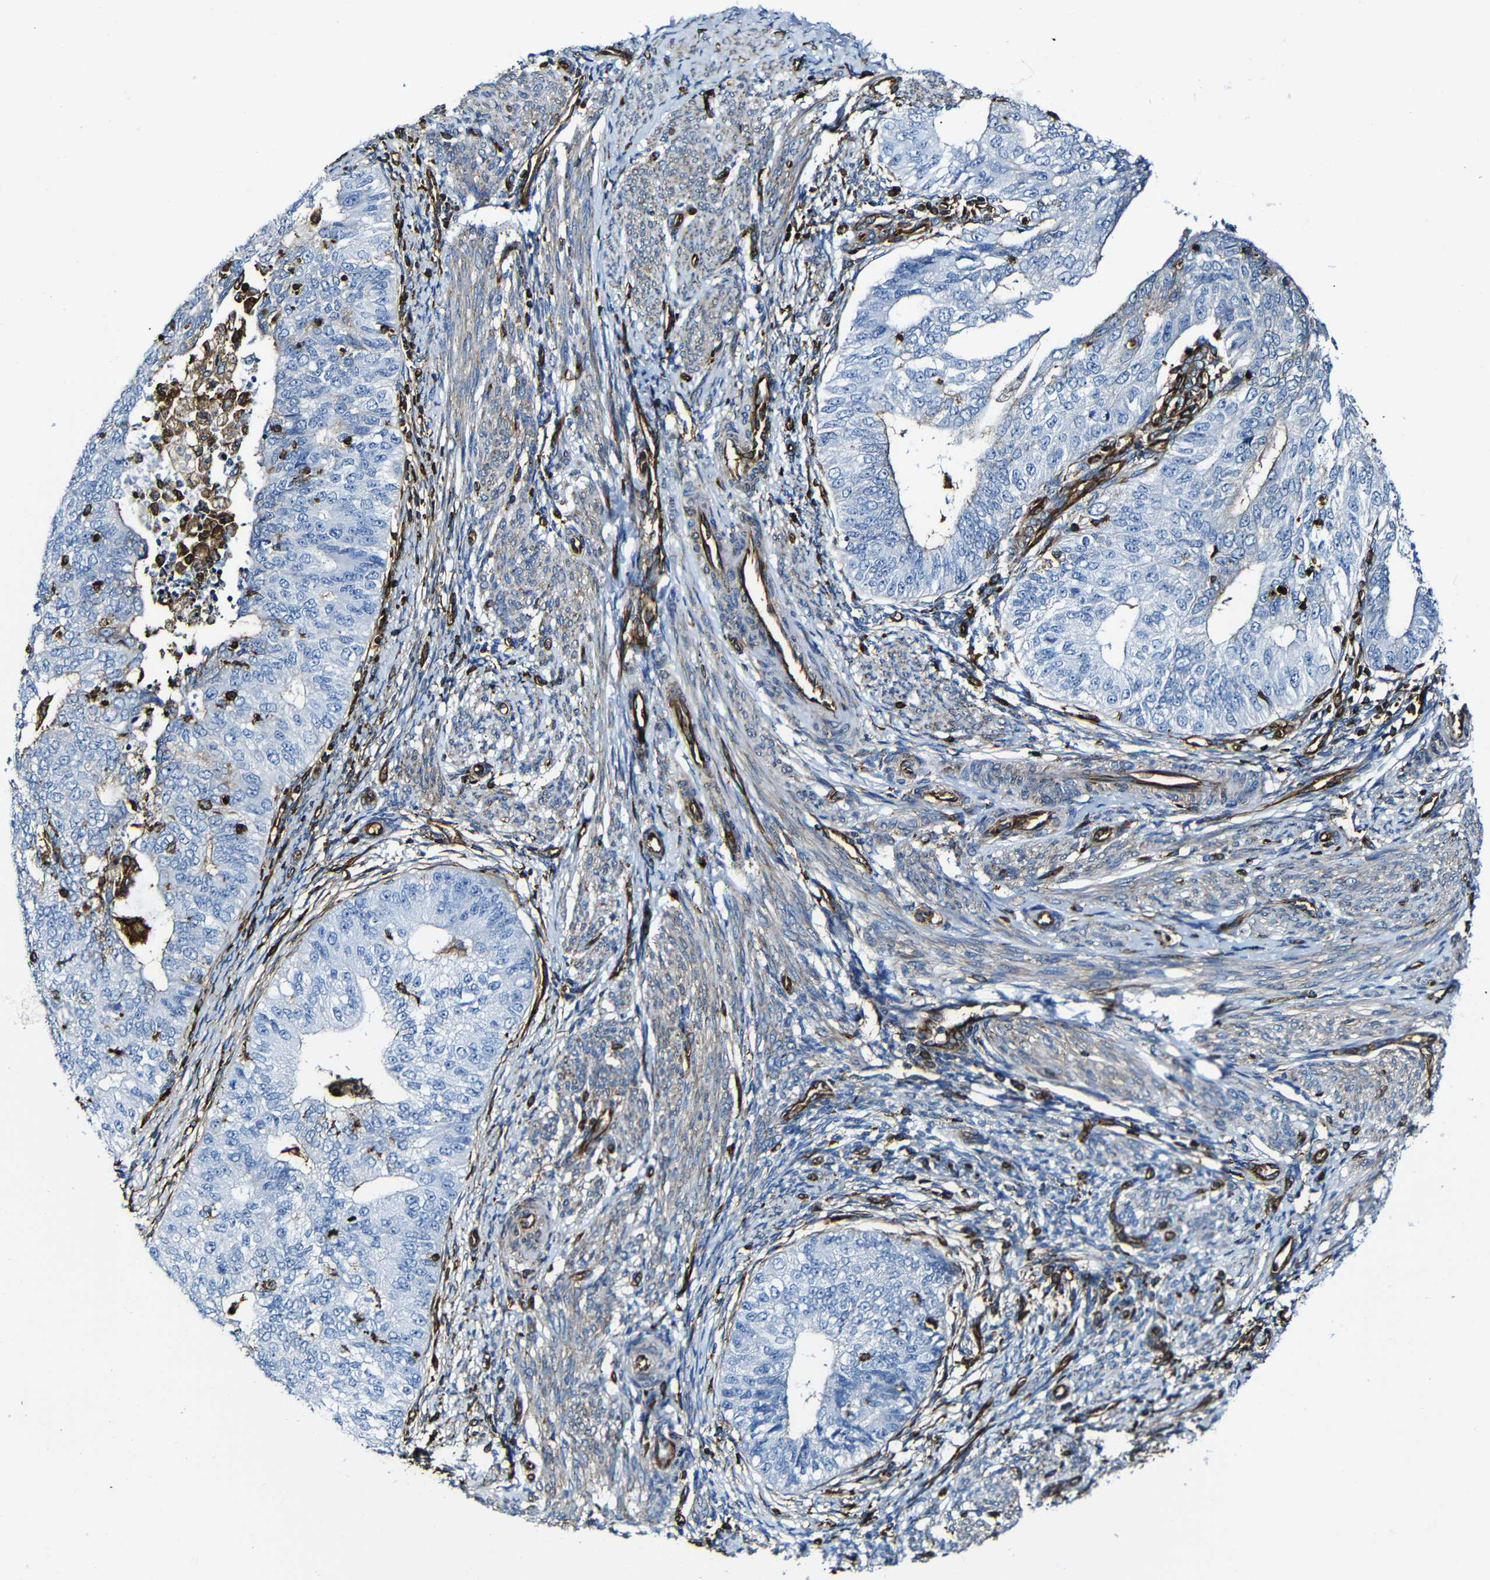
{"staining": {"intensity": "negative", "quantity": "none", "location": "none"}, "tissue": "endometrial cancer", "cell_type": "Tumor cells", "image_type": "cancer", "snomed": [{"axis": "morphology", "description": "Adenocarcinoma, NOS"}, {"axis": "topography", "description": "Endometrium"}], "caption": "Photomicrograph shows no protein expression in tumor cells of endometrial cancer (adenocarcinoma) tissue.", "gene": "MSN", "patient": {"sex": "female", "age": 32}}